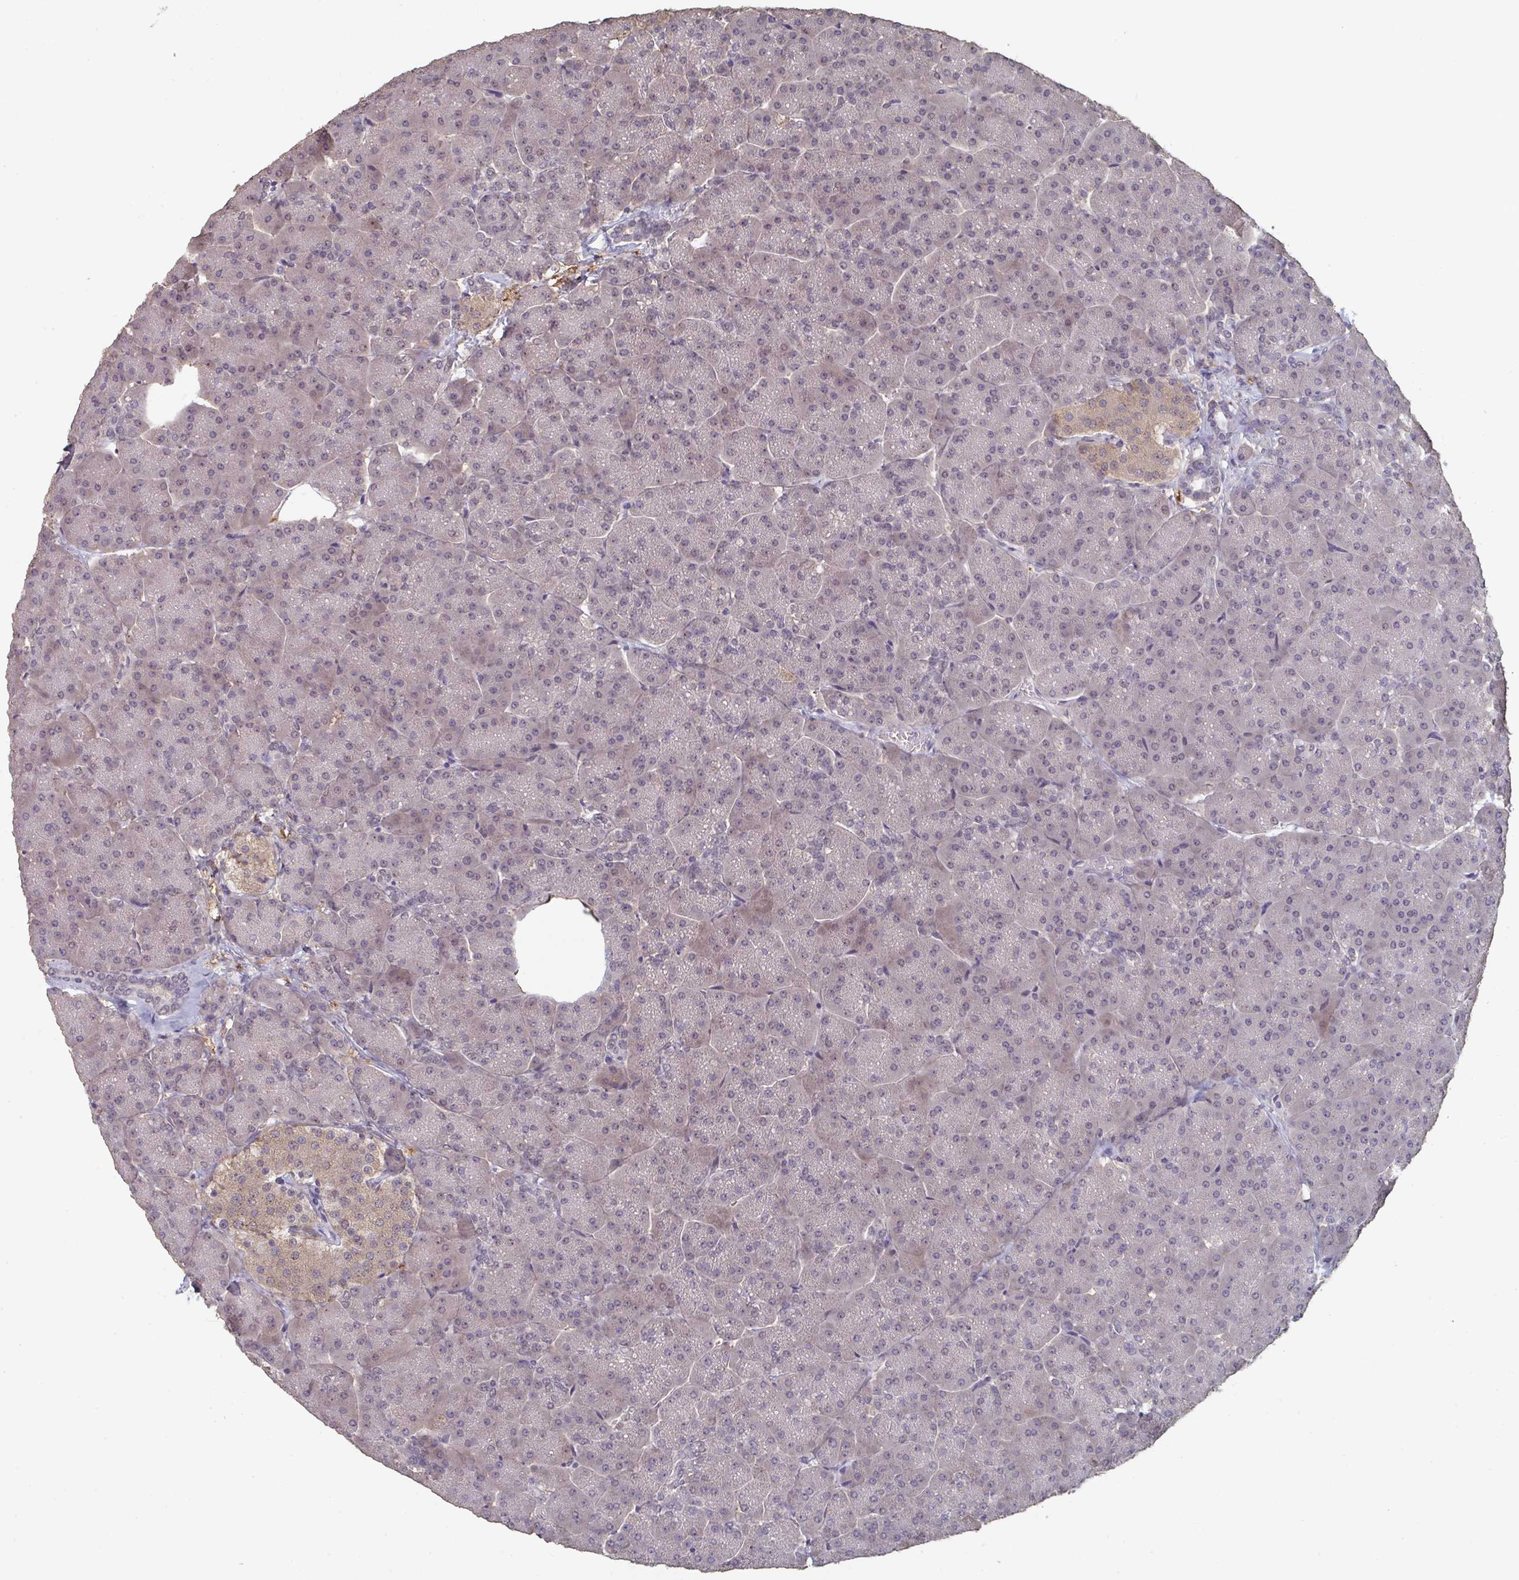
{"staining": {"intensity": "weak", "quantity": "<25%", "location": "cytoplasmic/membranous"}, "tissue": "pancreas", "cell_type": "Exocrine glandular cells", "image_type": "normal", "snomed": [{"axis": "morphology", "description": "Normal tissue, NOS"}, {"axis": "topography", "description": "Pancreas"}, {"axis": "topography", "description": "Peripheral nerve tissue"}], "caption": "Immunohistochemistry (IHC) photomicrograph of benign pancreas: pancreas stained with DAB (3,3'-diaminobenzidine) displays no significant protein staining in exocrine glandular cells. The staining is performed using DAB brown chromogen with nuclei counter-stained in using hematoxylin.", "gene": "LIX1", "patient": {"sex": "male", "age": 54}}